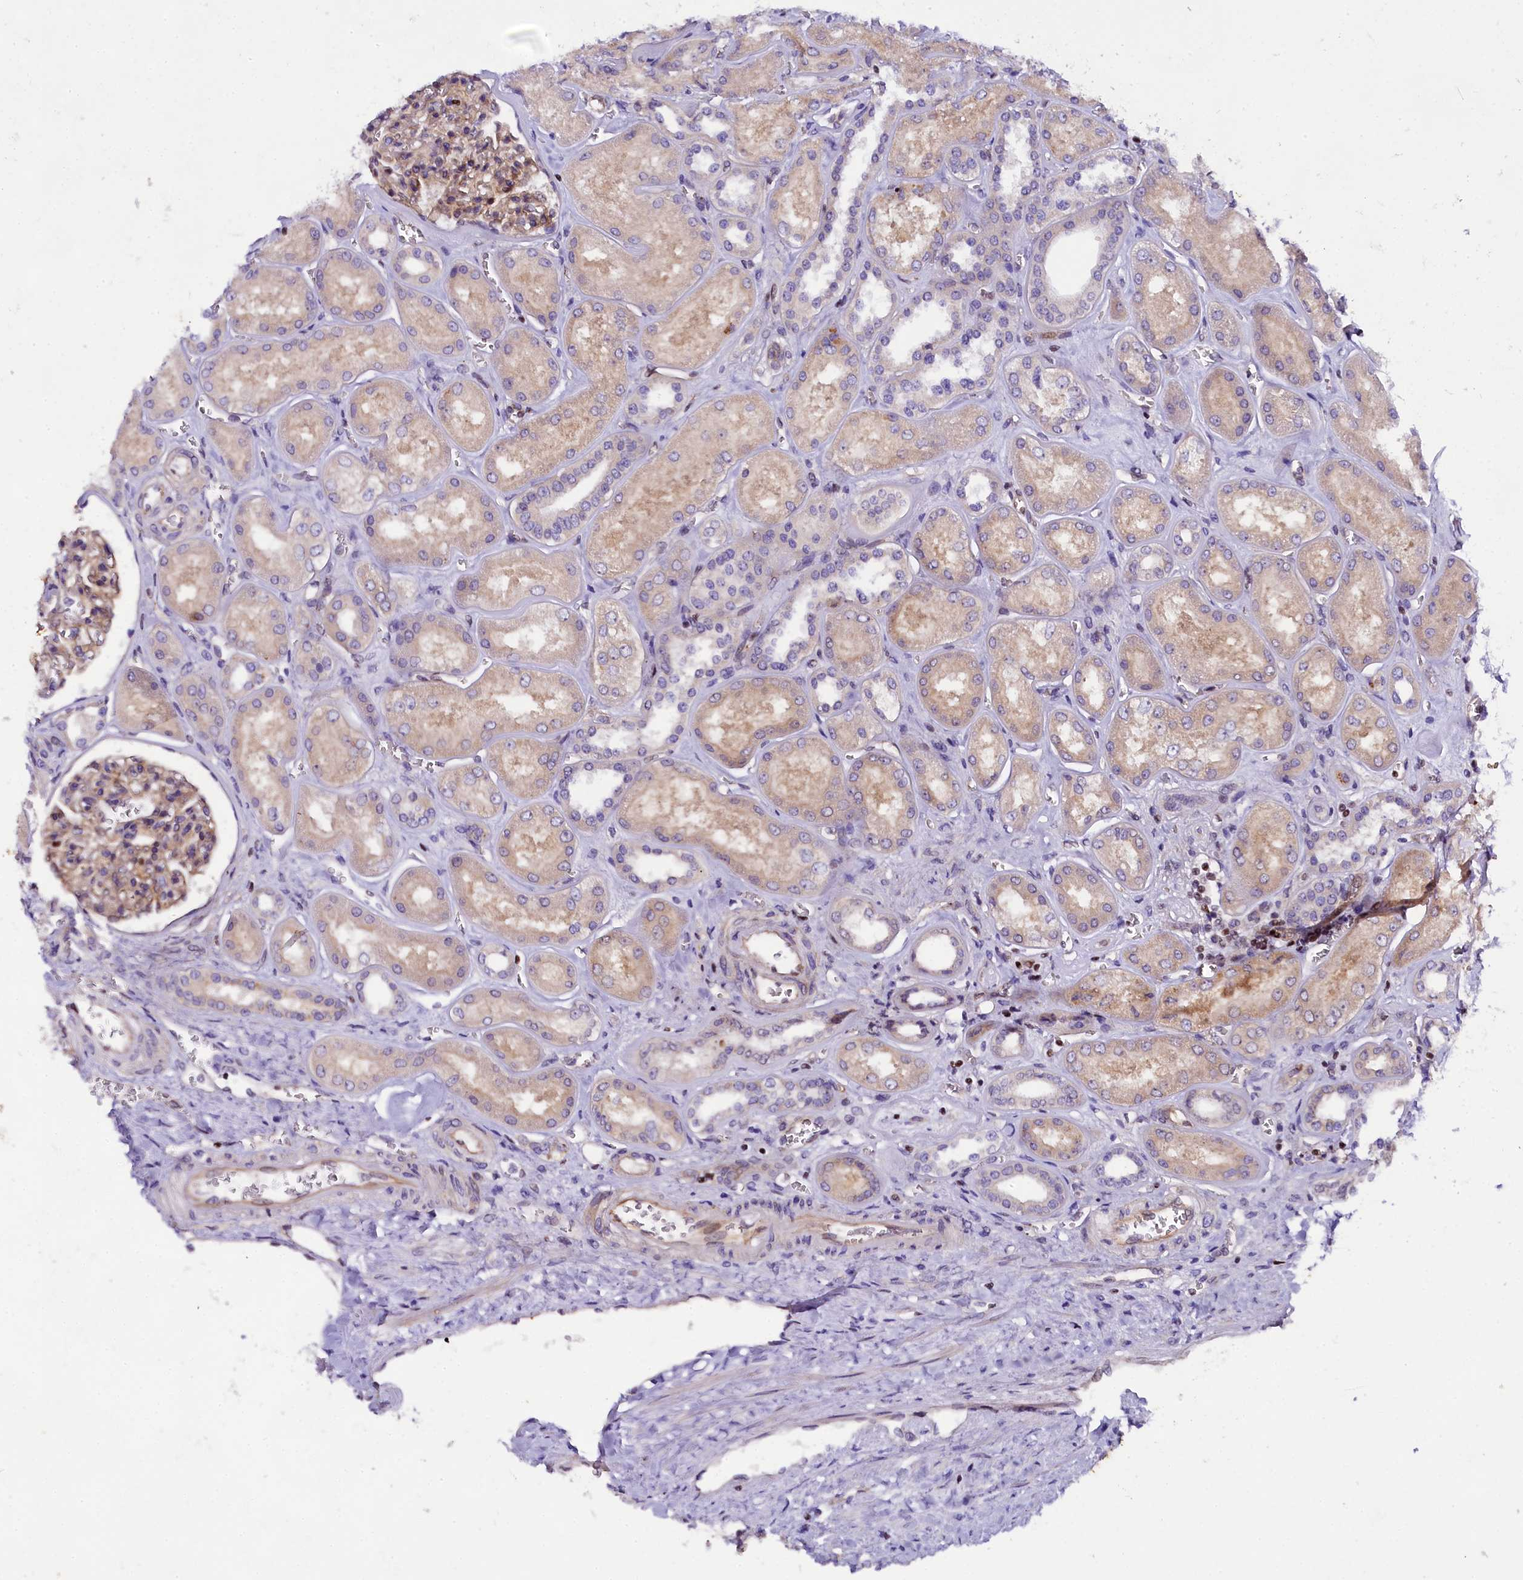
{"staining": {"intensity": "moderate", "quantity": ">75%", "location": "cytoplasmic/membranous,nuclear"}, "tissue": "kidney", "cell_type": "Cells in glomeruli", "image_type": "normal", "snomed": [{"axis": "morphology", "description": "Normal tissue, NOS"}, {"axis": "morphology", "description": "Adenocarcinoma, NOS"}, {"axis": "topography", "description": "Kidney"}], "caption": "Immunohistochemical staining of unremarkable kidney demonstrates medium levels of moderate cytoplasmic/membranous,nuclear staining in approximately >75% of cells in glomeruli. The protein of interest is shown in brown color, while the nuclei are stained blue.", "gene": "SP4", "patient": {"sex": "female", "age": 68}}